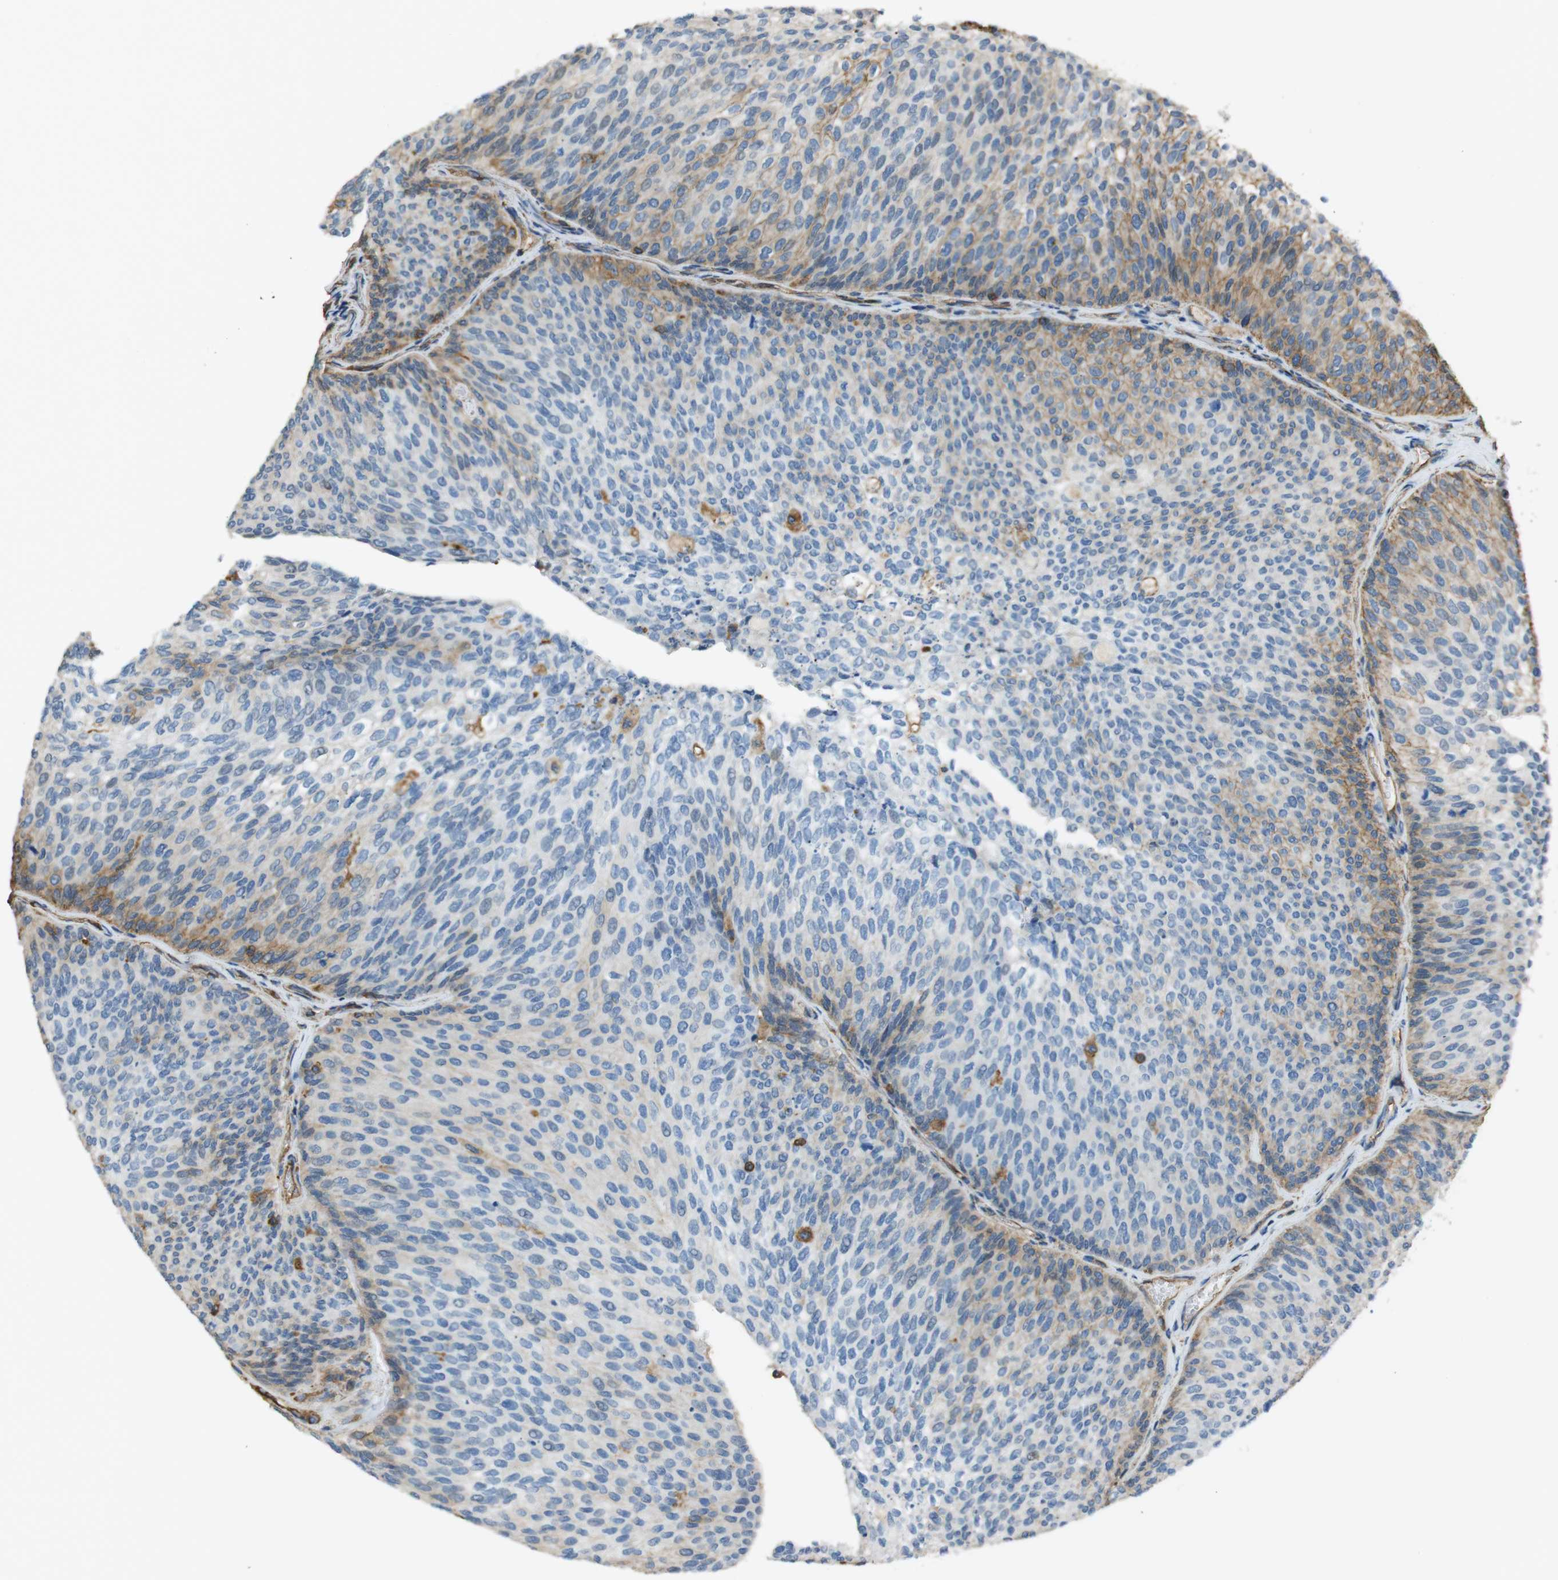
{"staining": {"intensity": "weak", "quantity": "<25%", "location": "cytoplasmic/membranous"}, "tissue": "urothelial cancer", "cell_type": "Tumor cells", "image_type": "cancer", "snomed": [{"axis": "morphology", "description": "Urothelial carcinoma, Low grade"}, {"axis": "topography", "description": "Urinary bladder"}], "caption": "This image is of low-grade urothelial carcinoma stained with IHC to label a protein in brown with the nuclei are counter-stained blue. There is no staining in tumor cells. (DAB immunohistochemistry (IHC) with hematoxylin counter stain).", "gene": "FCAR", "patient": {"sex": "female", "age": 79}}